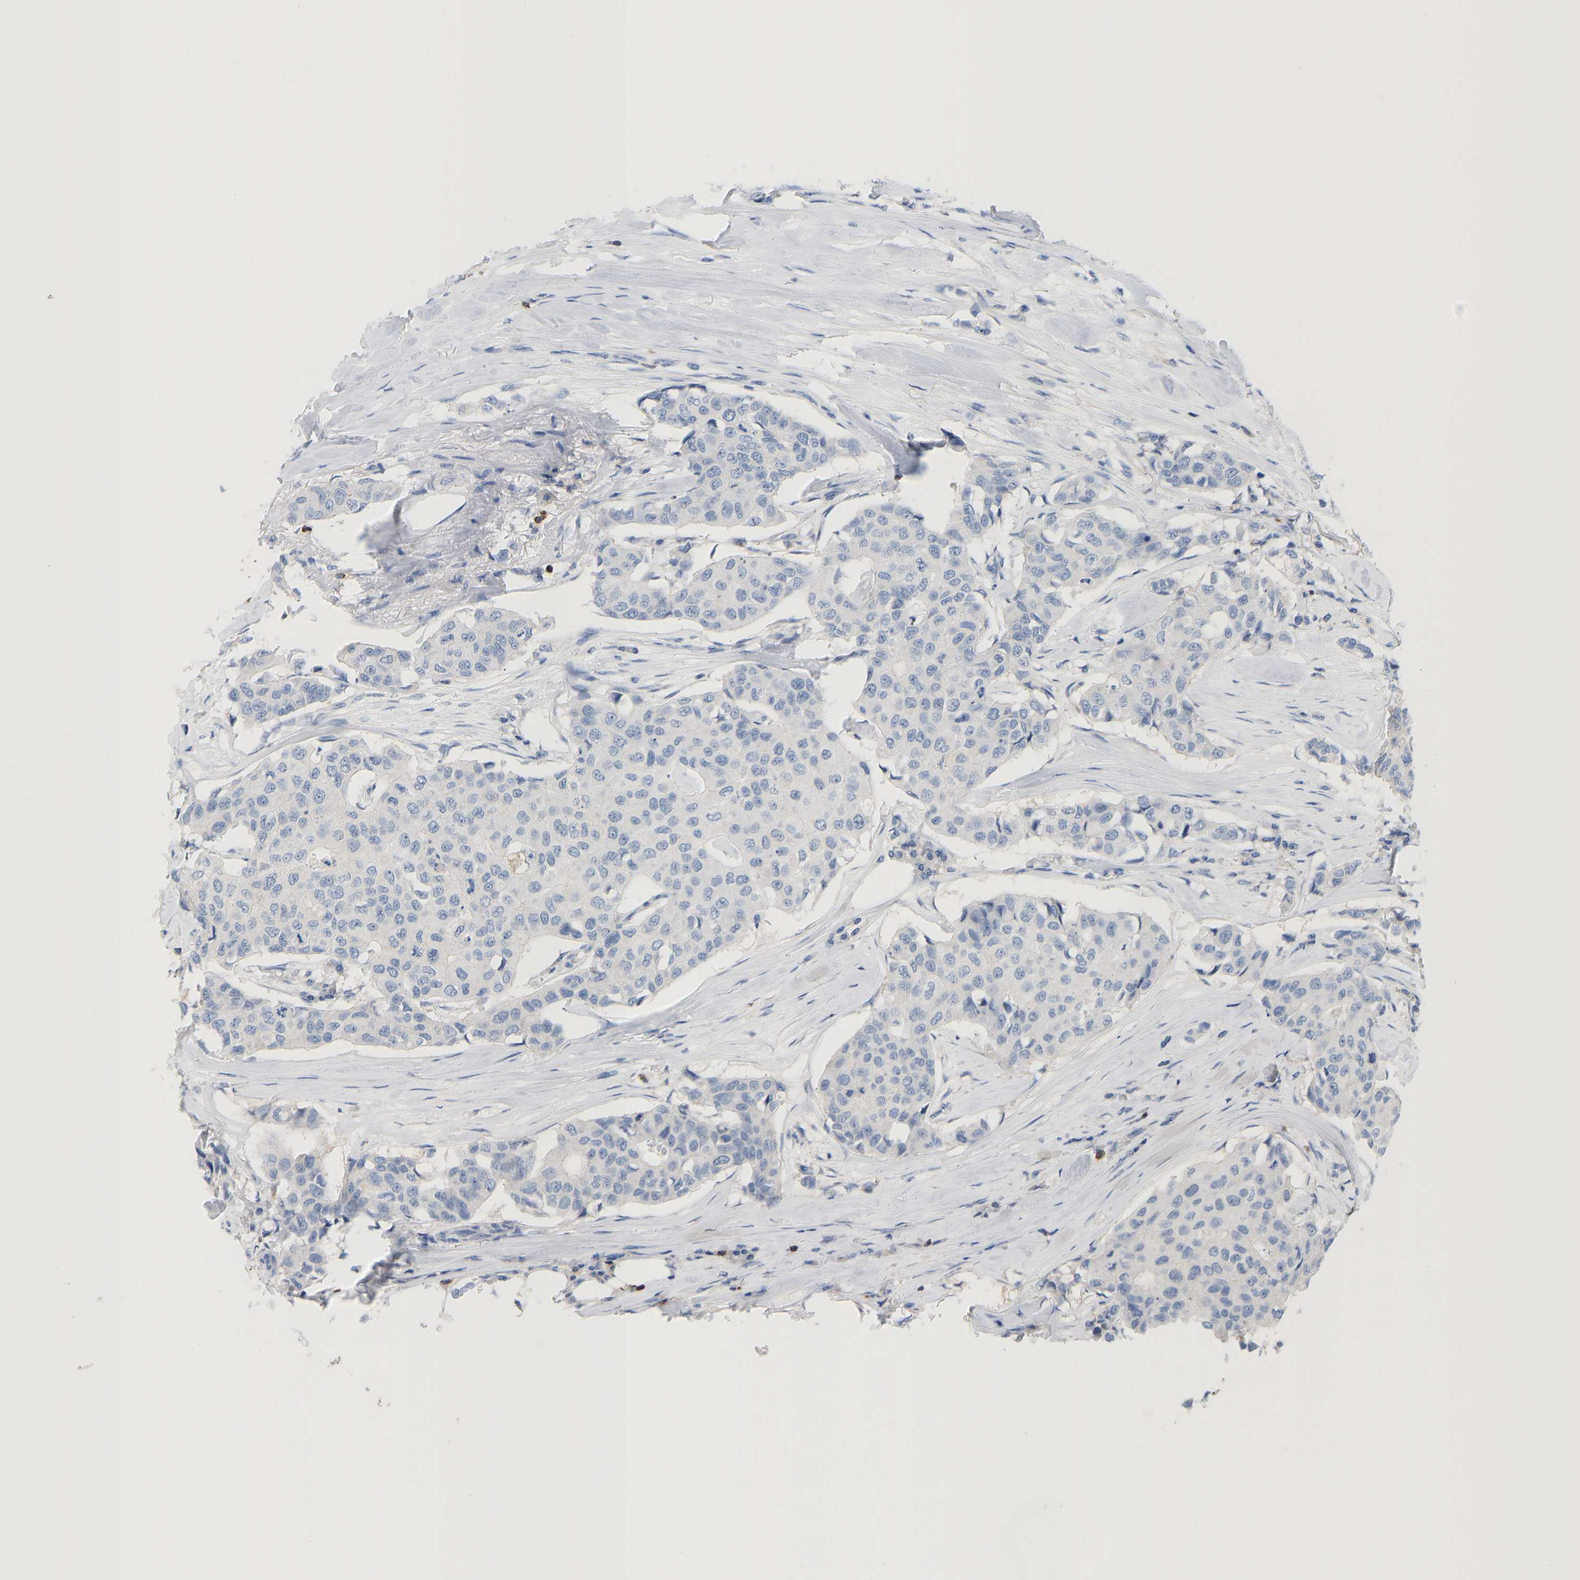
{"staining": {"intensity": "negative", "quantity": "none", "location": "none"}, "tissue": "breast cancer", "cell_type": "Tumor cells", "image_type": "cancer", "snomed": [{"axis": "morphology", "description": "Duct carcinoma"}, {"axis": "topography", "description": "Breast"}], "caption": "This image is of breast cancer stained with immunohistochemistry (IHC) to label a protein in brown with the nuclei are counter-stained blue. There is no positivity in tumor cells.", "gene": "EVL", "patient": {"sex": "female", "age": 80}}